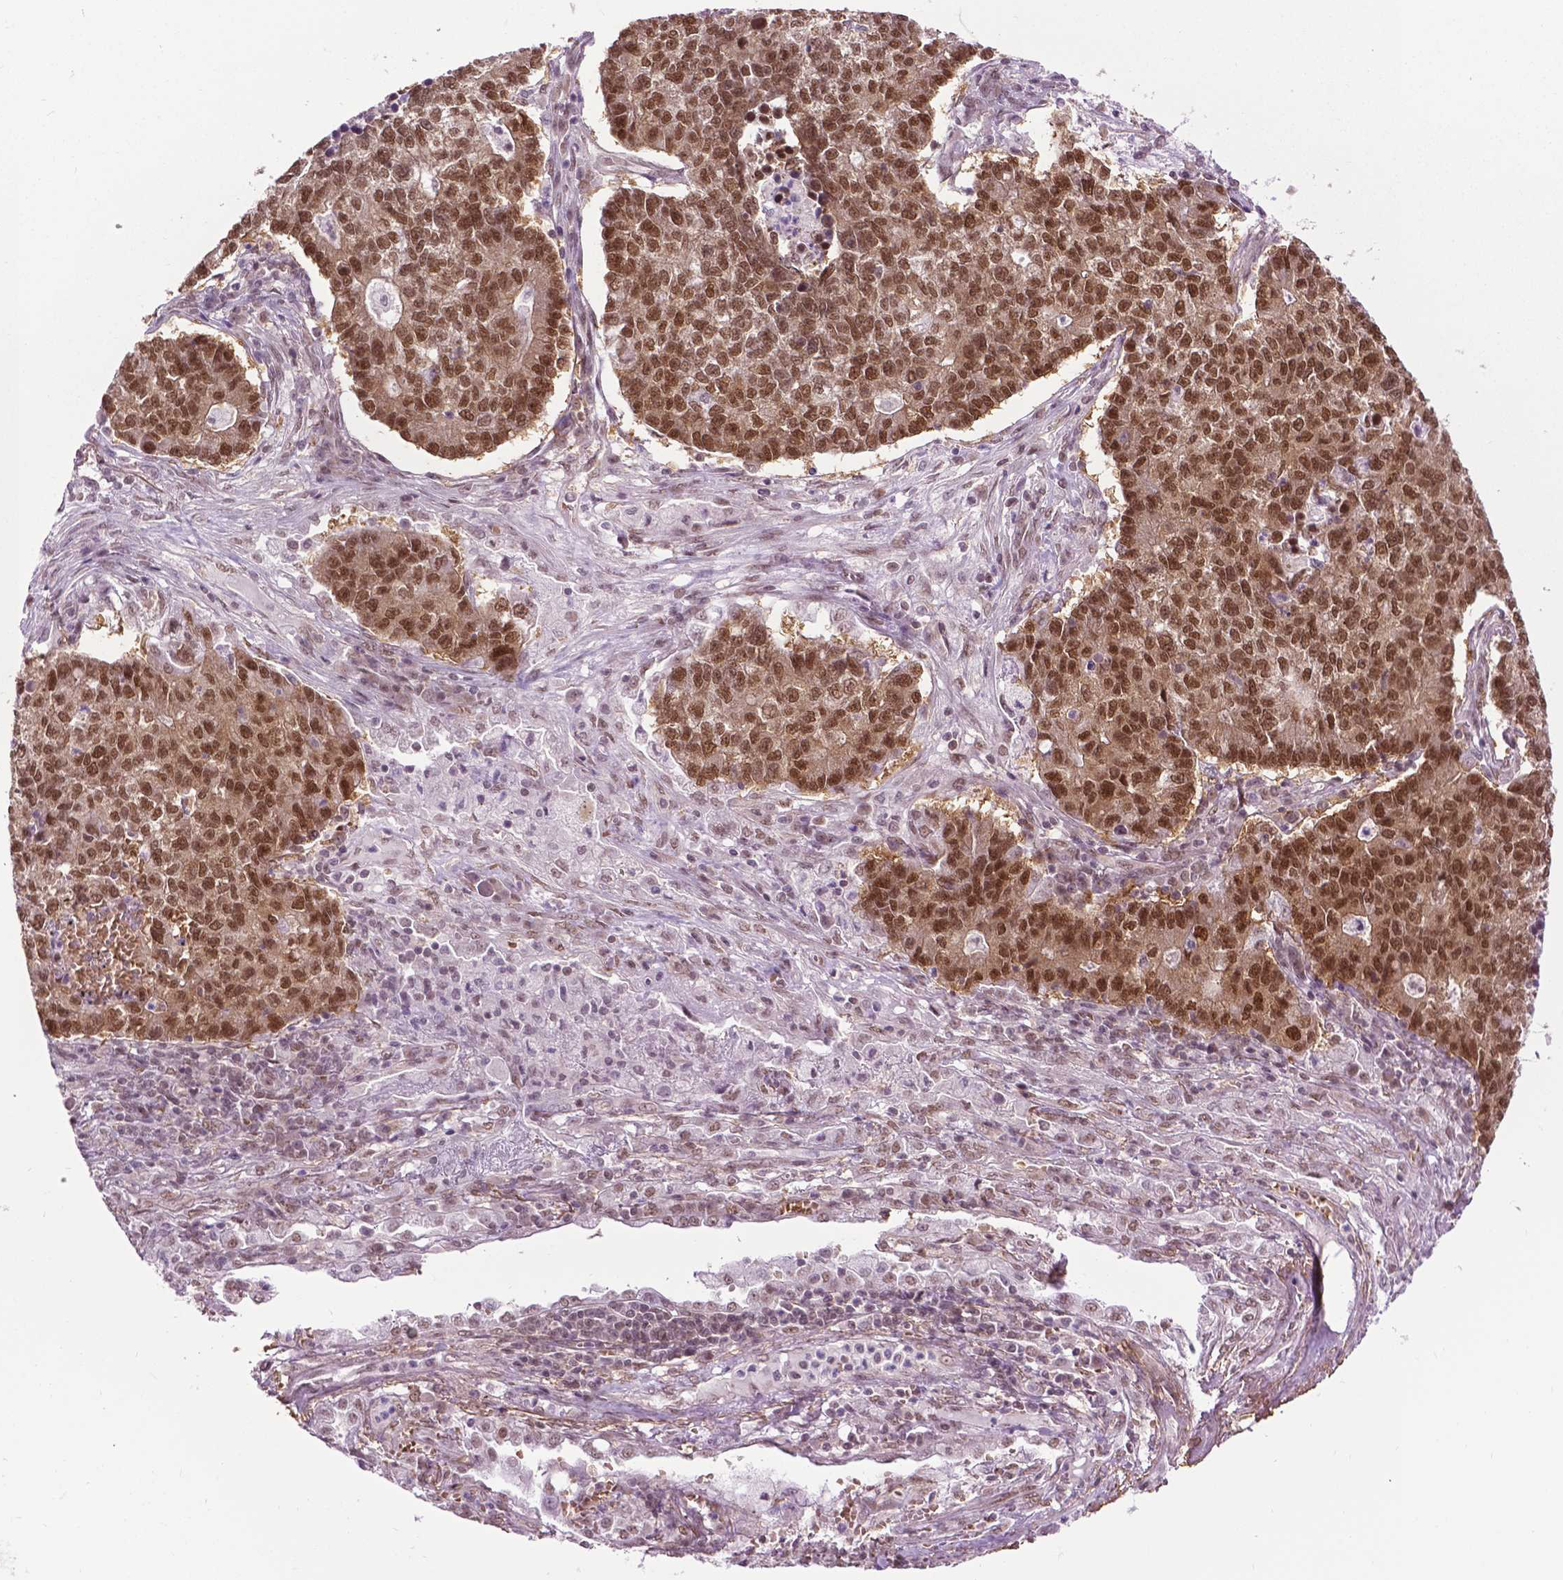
{"staining": {"intensity": "strong", "quantity": ">75%", "location": "nuclear"}, "tissue": "lung cancer", "cell_type": "Tumor cells", "image_type": "cancer", "snomed": [{"axis": "morphology", "description": "Adenocarcinoma, NOS"}, {"axis": "topography", "description": "Lung"}], "caption": "Lung adenocarcinoma tissue demonstrates strong nuclear expression in approximately >75% of tumor cells, visualized by immunohistochemistry.", "gene": "UBQLN4", "patient": {"sex": "male", "age": 57}}